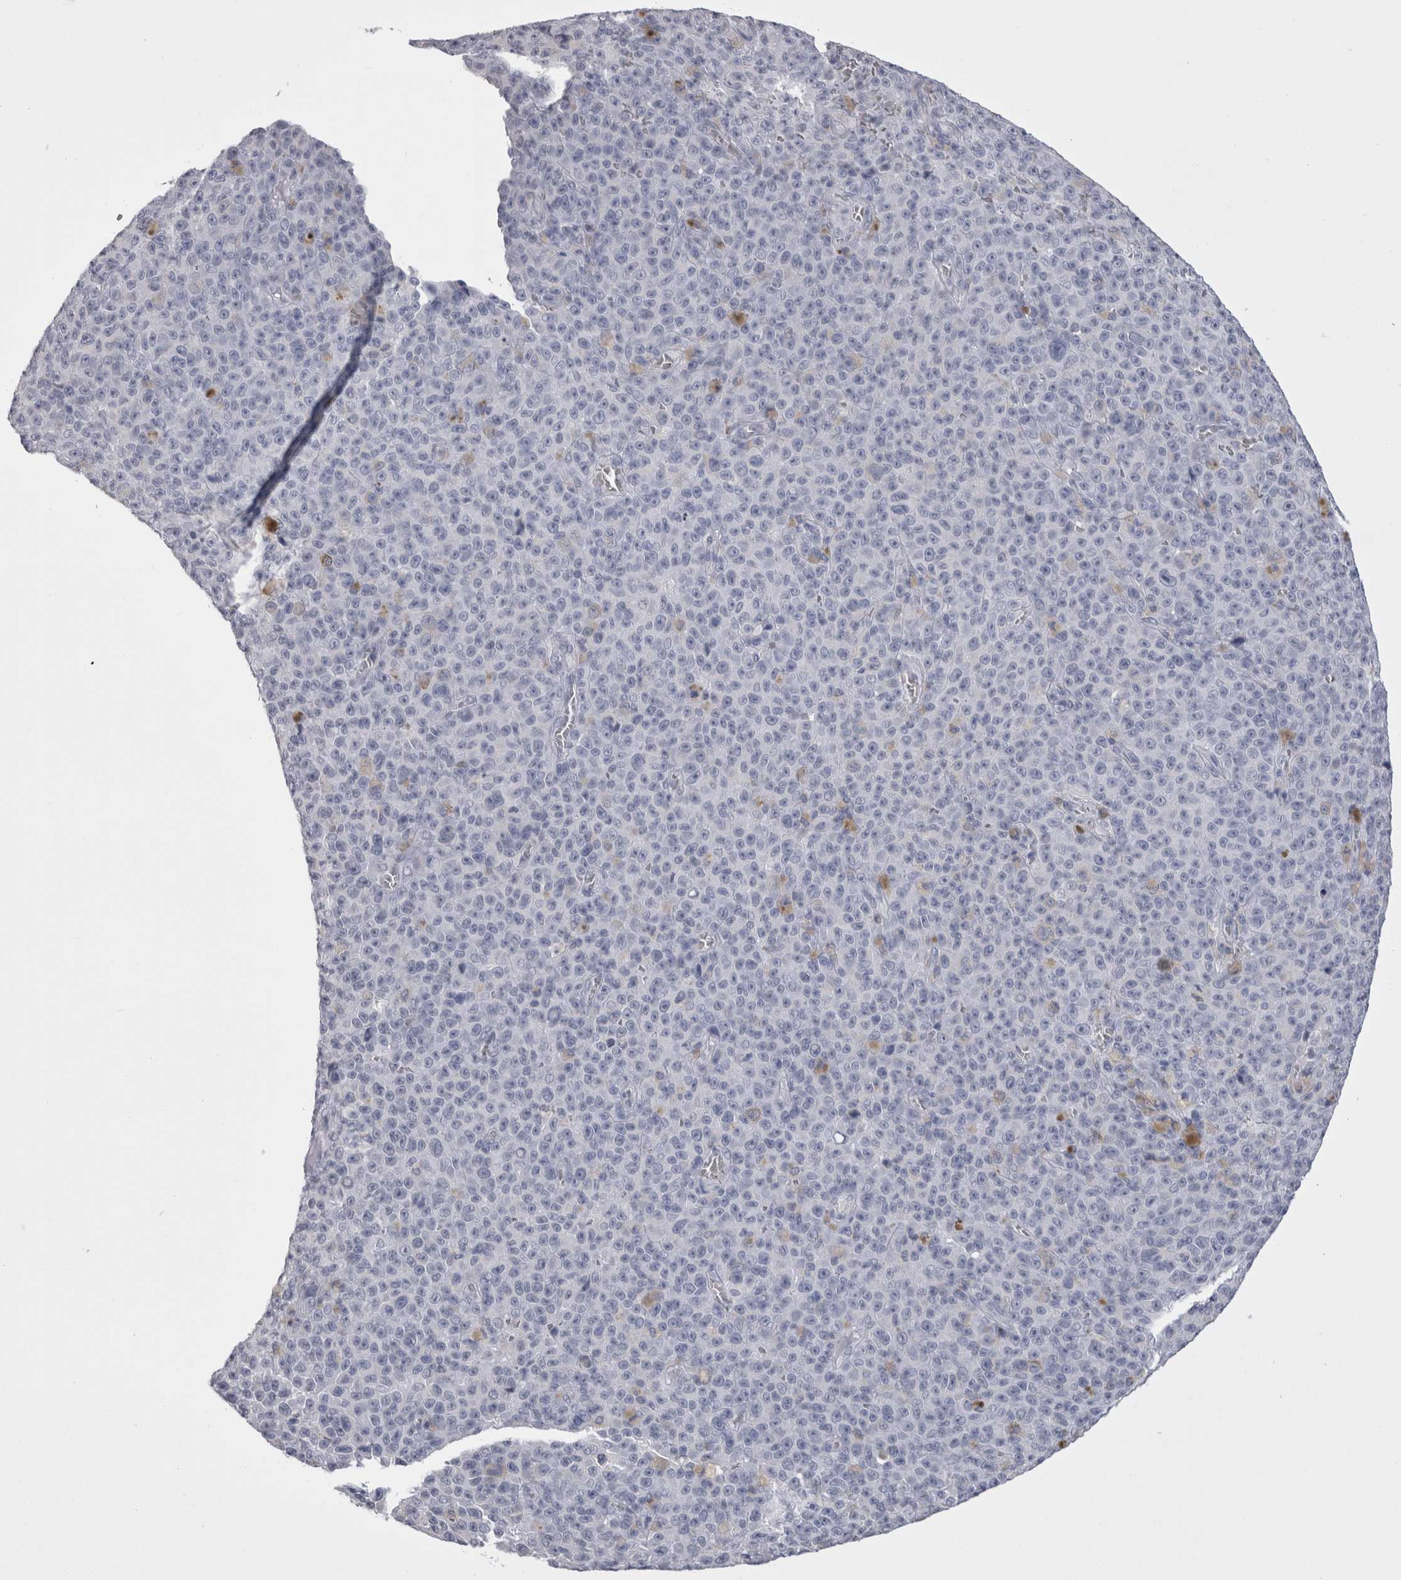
{"staining": {"intensity": "negative", "quantity": "none", "location": "none"}, "tissue": "melanoma", "cell_type": "Tumor cells", "image_type": "cancer", "snomed": [{"axis": "morphology", "description": "Malignant melanoma, NOS"}, {"axis": "topography", "description": "Skin"}], "caption": "Malignant melanoma was stained to show a protein in brown. There is no significant staining in tumor cells.", "gene": "CDHR5", "patient": {"sex": "female", "age": 82}}